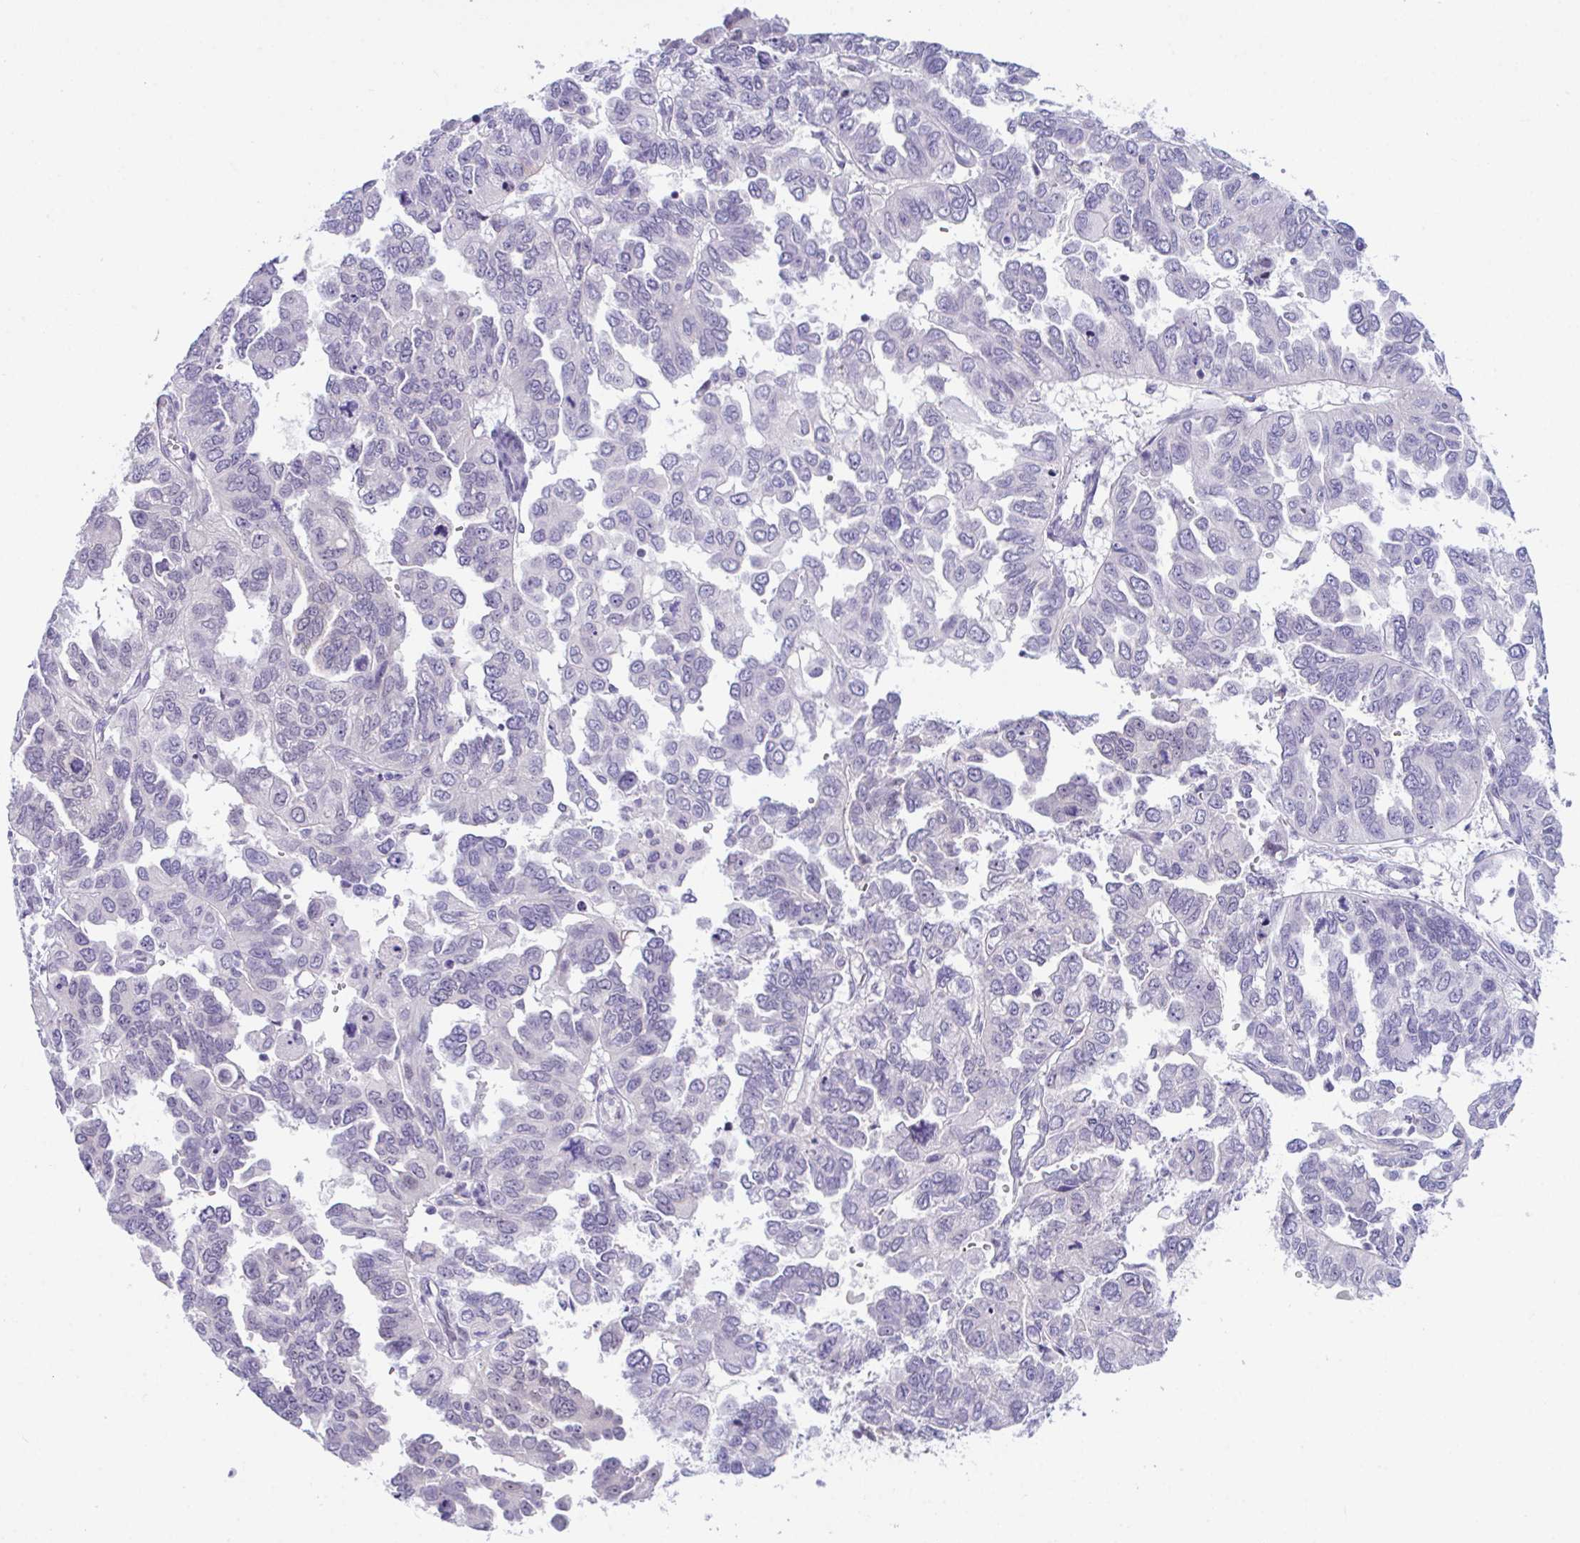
{"staining": {"intensity": "negative", "quantity": "none", "location": "none"}, "tissue": "ovarian cancer", "cell_type": "Tumor cells", "image_type": "cancer", "snomed": [{"axis": "morphology", "description": "Cystadenocarcinoma, serous, NOS"}, {"axis": "topography", "description": "Ovary"}], "caption": "Tumor cells show no significant protein expression in ovarian cancer. (DAB (3,3'-diaminobenzidine) immunohistochemistry, high magnification).", "gene": "USP35", "patient": {"sex": "female", "age": 53}}